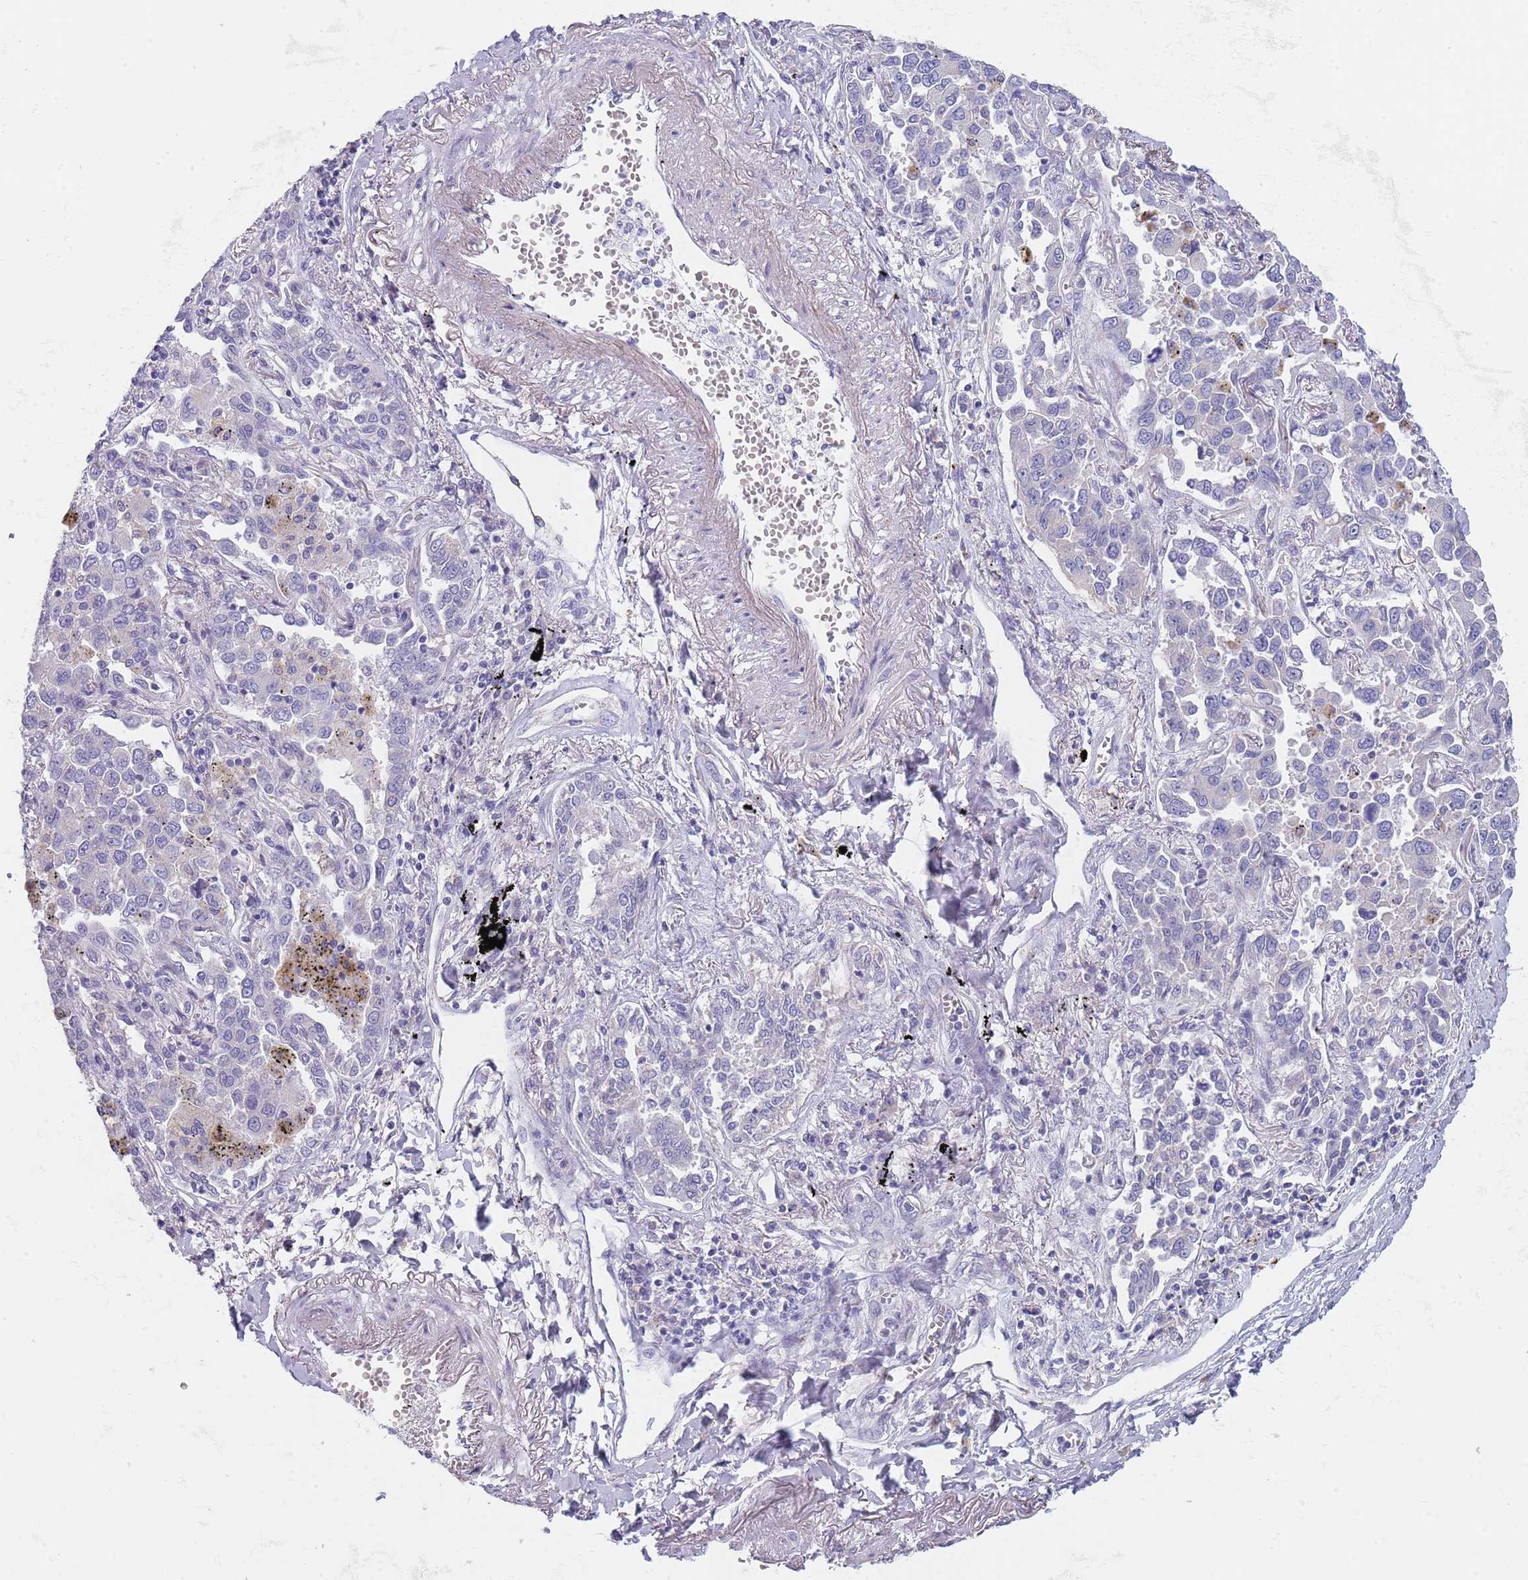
{"staining": {"intensity": "negative", "quantity": "none", "location": "none"}, "tissue": "lung cancer", "cell_type": "Tumor cells", "image_type": "cancer", "snomed": [{"axis": "morphology", "description": "Adenocarcinoma, NOS"}, {"axis": "topography", "description": "Lung"}], "caption": "DAB immunohistochemical staining of lung cancer reveals no significant expression in tumor cells.", "gene": "MAN1C1", "patient": {"sex": "male", "age": 67}}